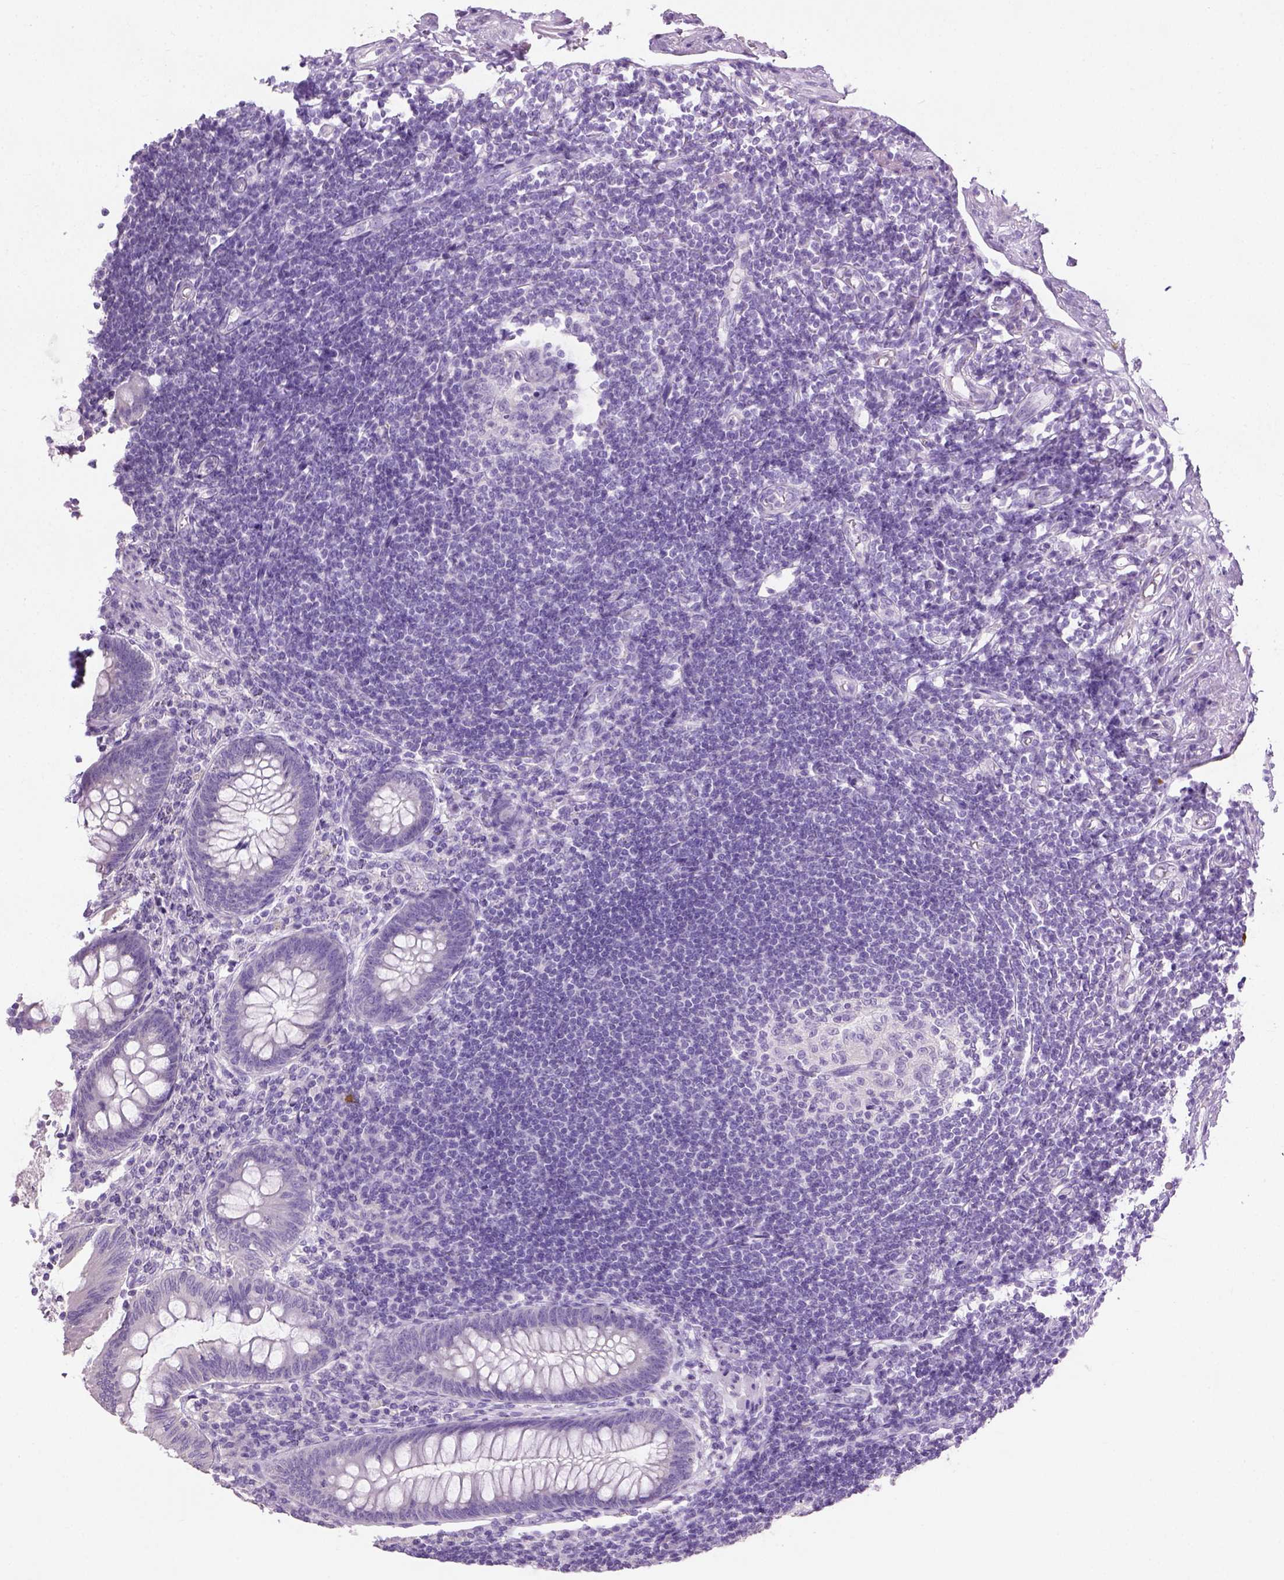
{"staining": {"intensity": "negative", "quantity": "none", "location": "none"}, "tissue": "appendix", "cell_type": "Glandular cells", "image_type": "normal", "snomed": [{"axis": "morphology", "description": "Normal tissue, NOS"}, {"axis": "topography", "description": "Appendix"}], "caption": "An image of appendix stained for a protein displays no brown staining in glandular cells. The staining was performed using DAB to visualize the protein expression in brown, while the nuclei were stained in blue with hematoxylin (Magnification: 20x).", "gene": "CYP24A1", "patient": {"sex": "female", "age": 57}}